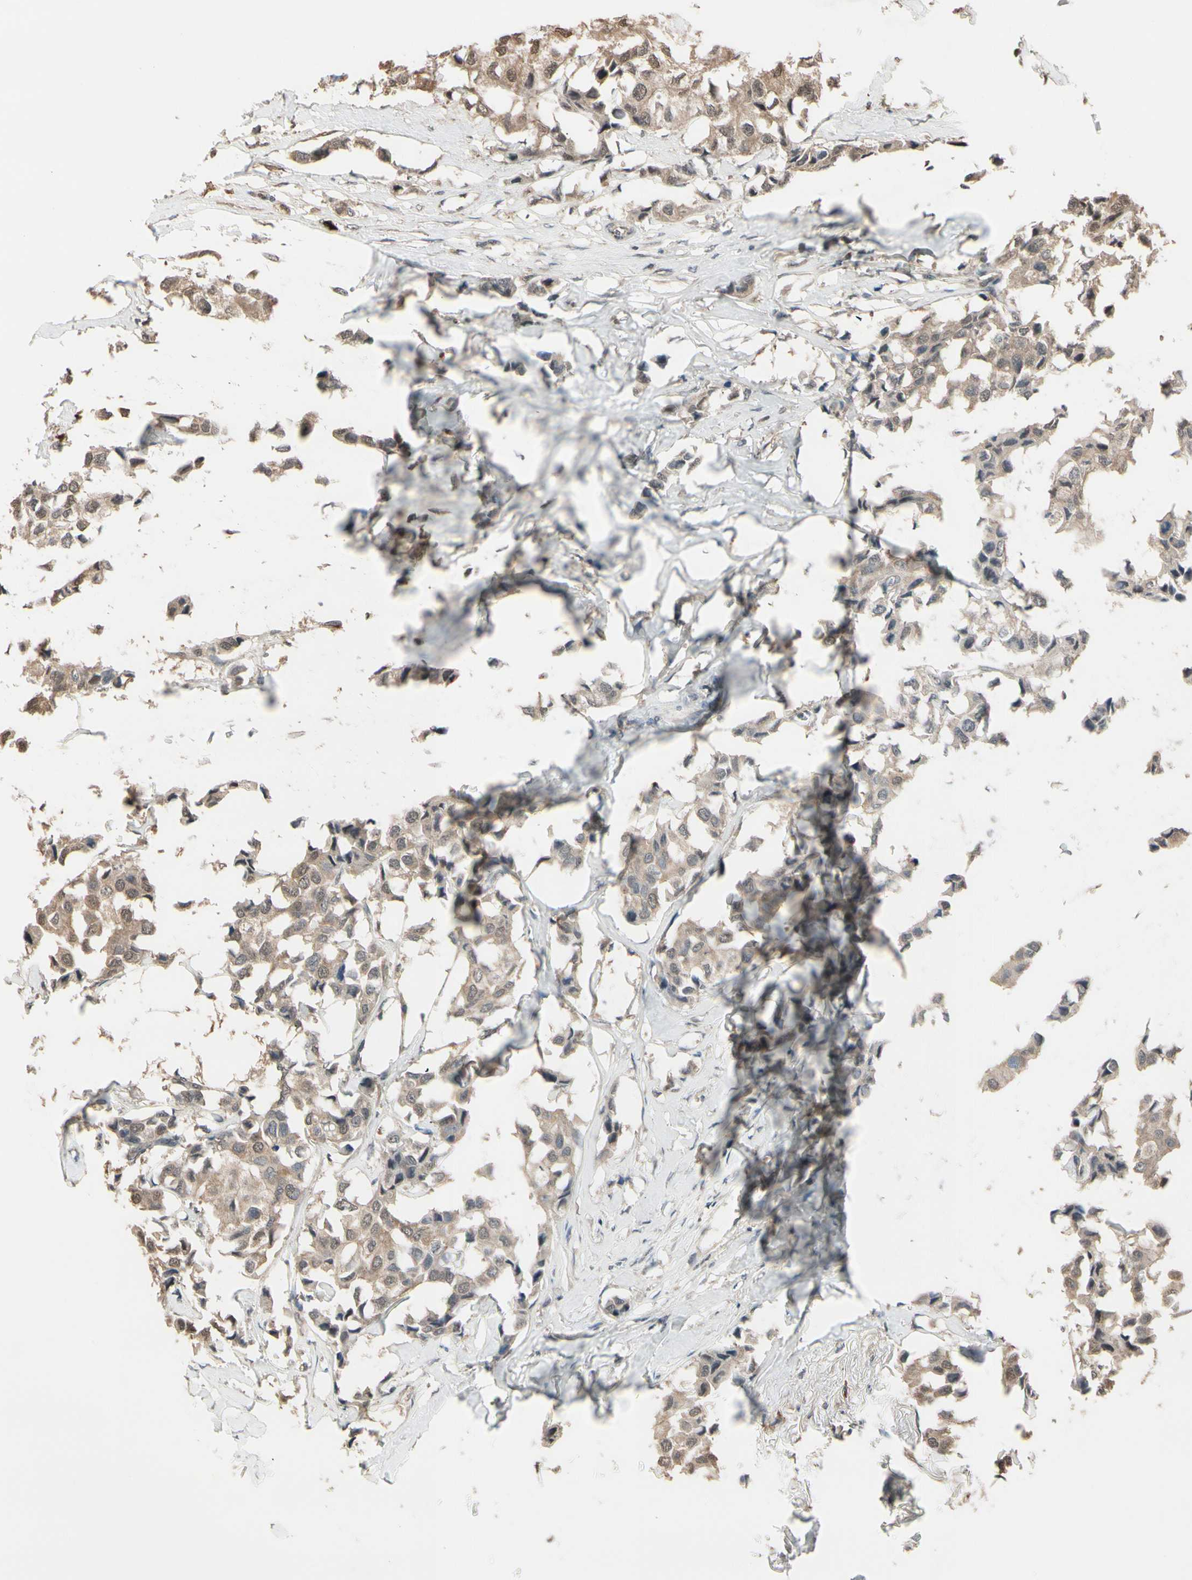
{"staining": {"intensity": "moderate", "quantity": ">75%", "location": "cytoplasmic/membranous"}, "tissue": "breast cancer", "cell_type": "Tumor cells", "image_type": "cancer", "snomed": [{"axis": "morphology", "description": "Duct carcinoma"}, {"axis": "topography", "description": "Breast"}], "caption": "Immunohistochemical staining of human infiltrating ductal carcinoma (breast) exhibits medium levels of moderate cytoplasmic/membranous staining in about >75% of tumor cells.", "gene": "PNPLA7", "patient": {"sex": "female", "age": 80}}